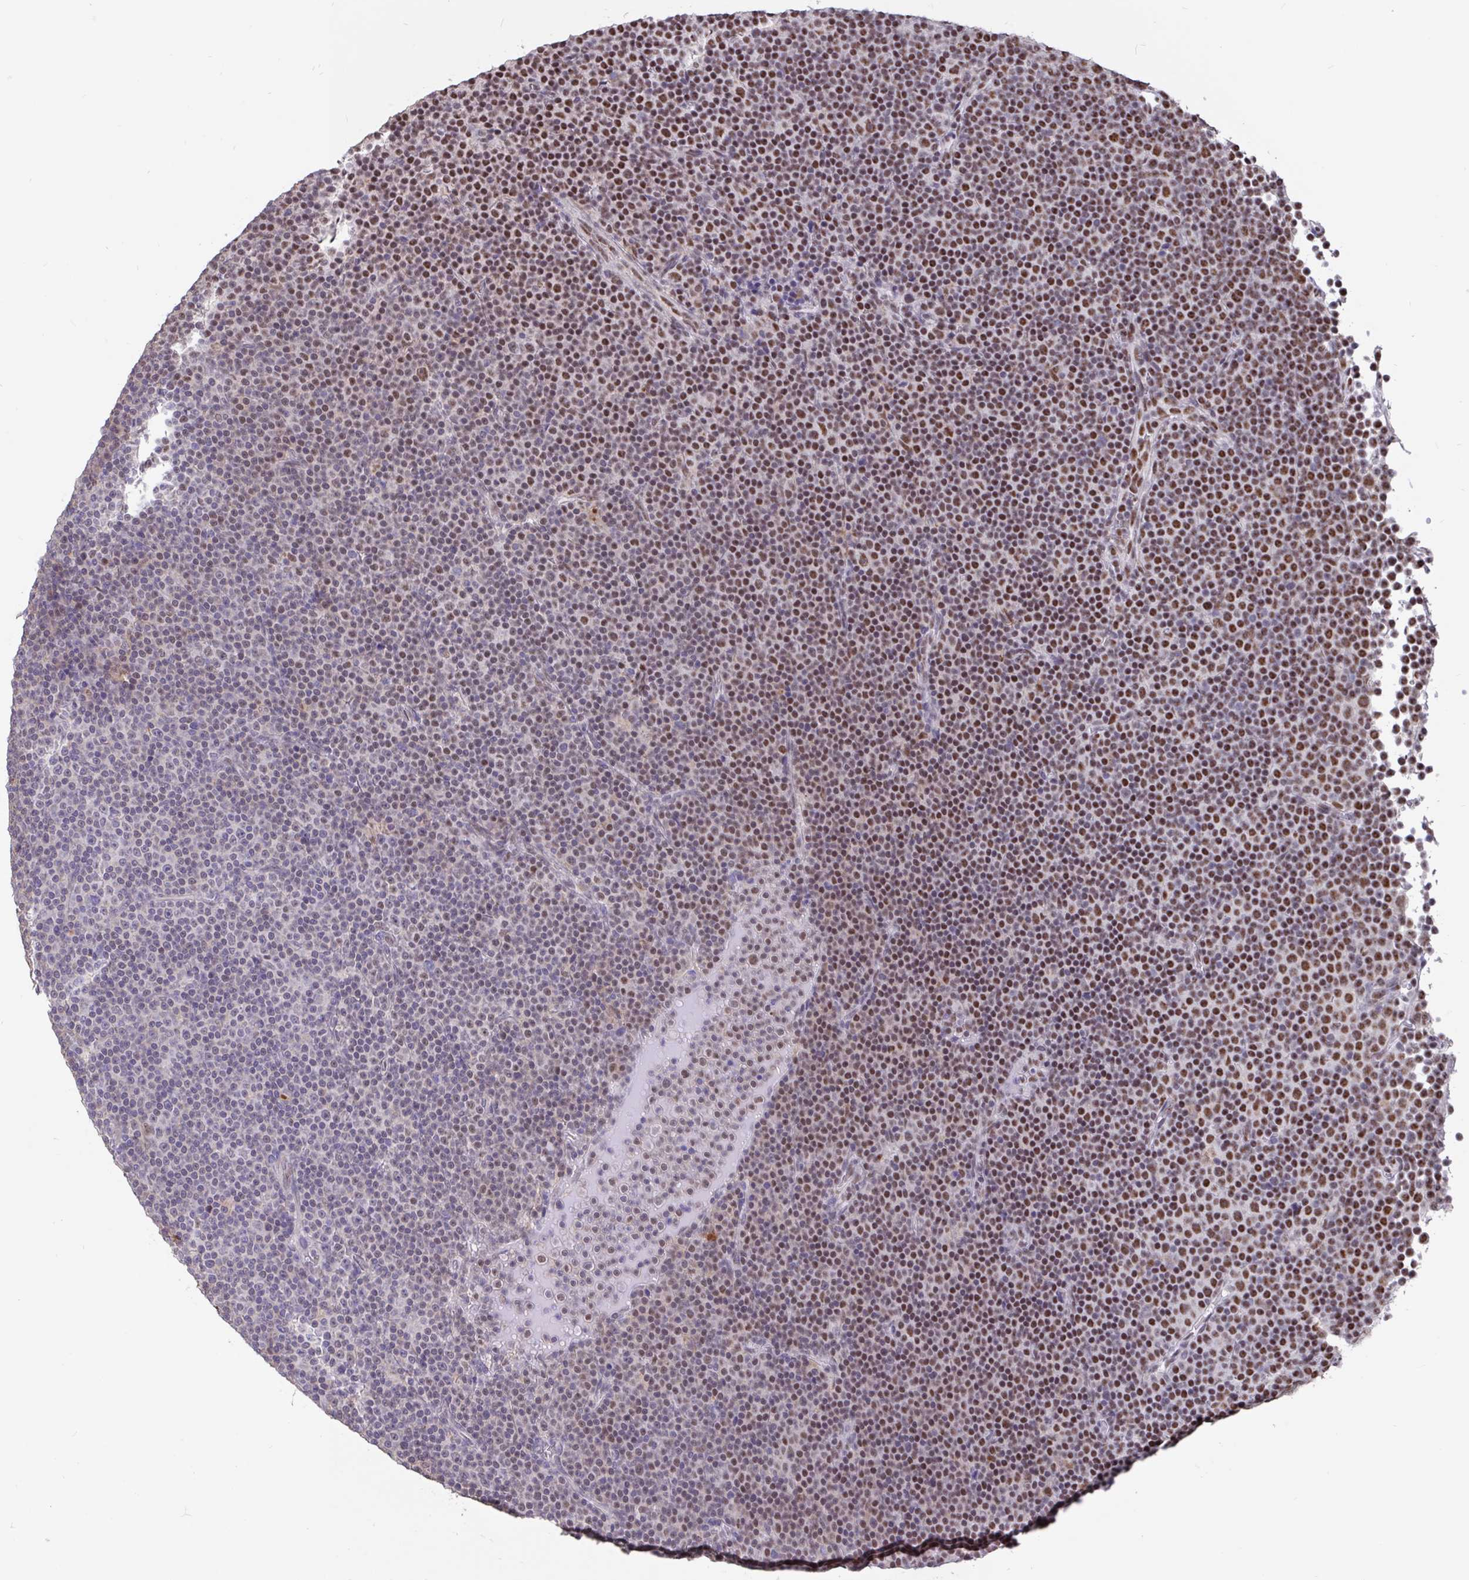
{"staining": {"intensity": "moderate", "quantity": "25%-75%", "location": "nuclear"}, "tissue": "lymphoma", "cell_type": "Tumor cells", "image_type": "cancer", "snomed": [{"axis": "morphology", "description": "Malignant lymphoma, non-Hodgkin's type, Low grade"}, {"axis": "topography", "description": "Lymph node"}], "caption": "Protein staining by immunohistochemistry reveals moderate nuclear positivity in approximately 25%-75% of tumor cells in lymphoma. (Stains: DAB in brown, nuclei in blue, Microscopy: brightfield microscopy at high magnification).", "gene": "DDX39A", "patient": {"sex": "female", "age": 67}}